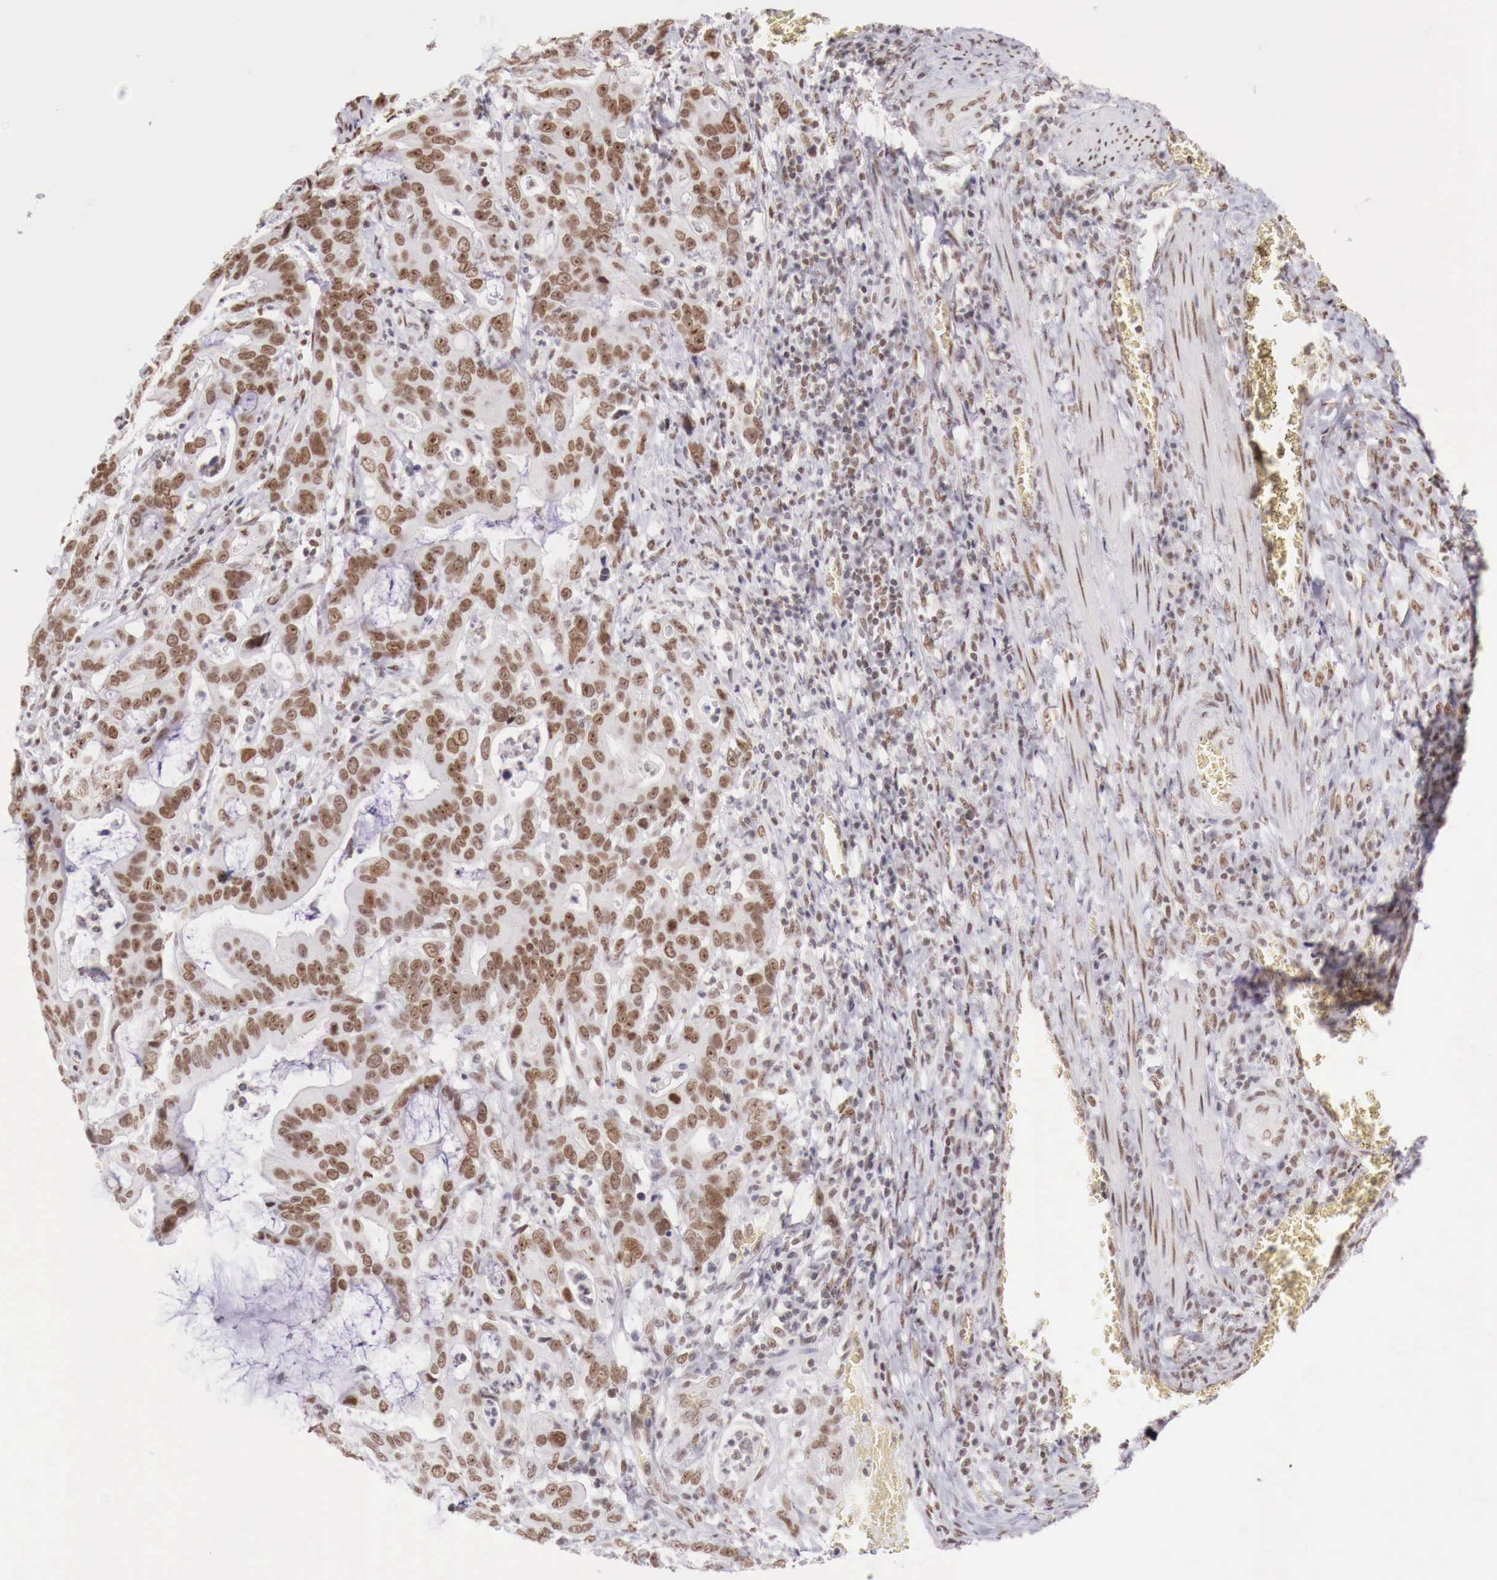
{"staining": {"intensity": "moderate", "quantity": "25%-75%", "location": "nuclear"}, "tissue": "stomach cancer", "cell_type": "Tumor cells", "image_type": "cancer", "snomed": [{"axis": "morphology", "description": "Adenocarcinoma, NOS"}, {"axis": "topography", "description": "Stomach, upper"}], "caption": "High-power microscopy captured an immunohistochemistry histopathology image of adenocarcinoma (stomach), revealing moderate nuclear staining in about 25%-75% of tumor cells.", "gene": "PHF14", "patient": {"sex": "male", "age": 63}}